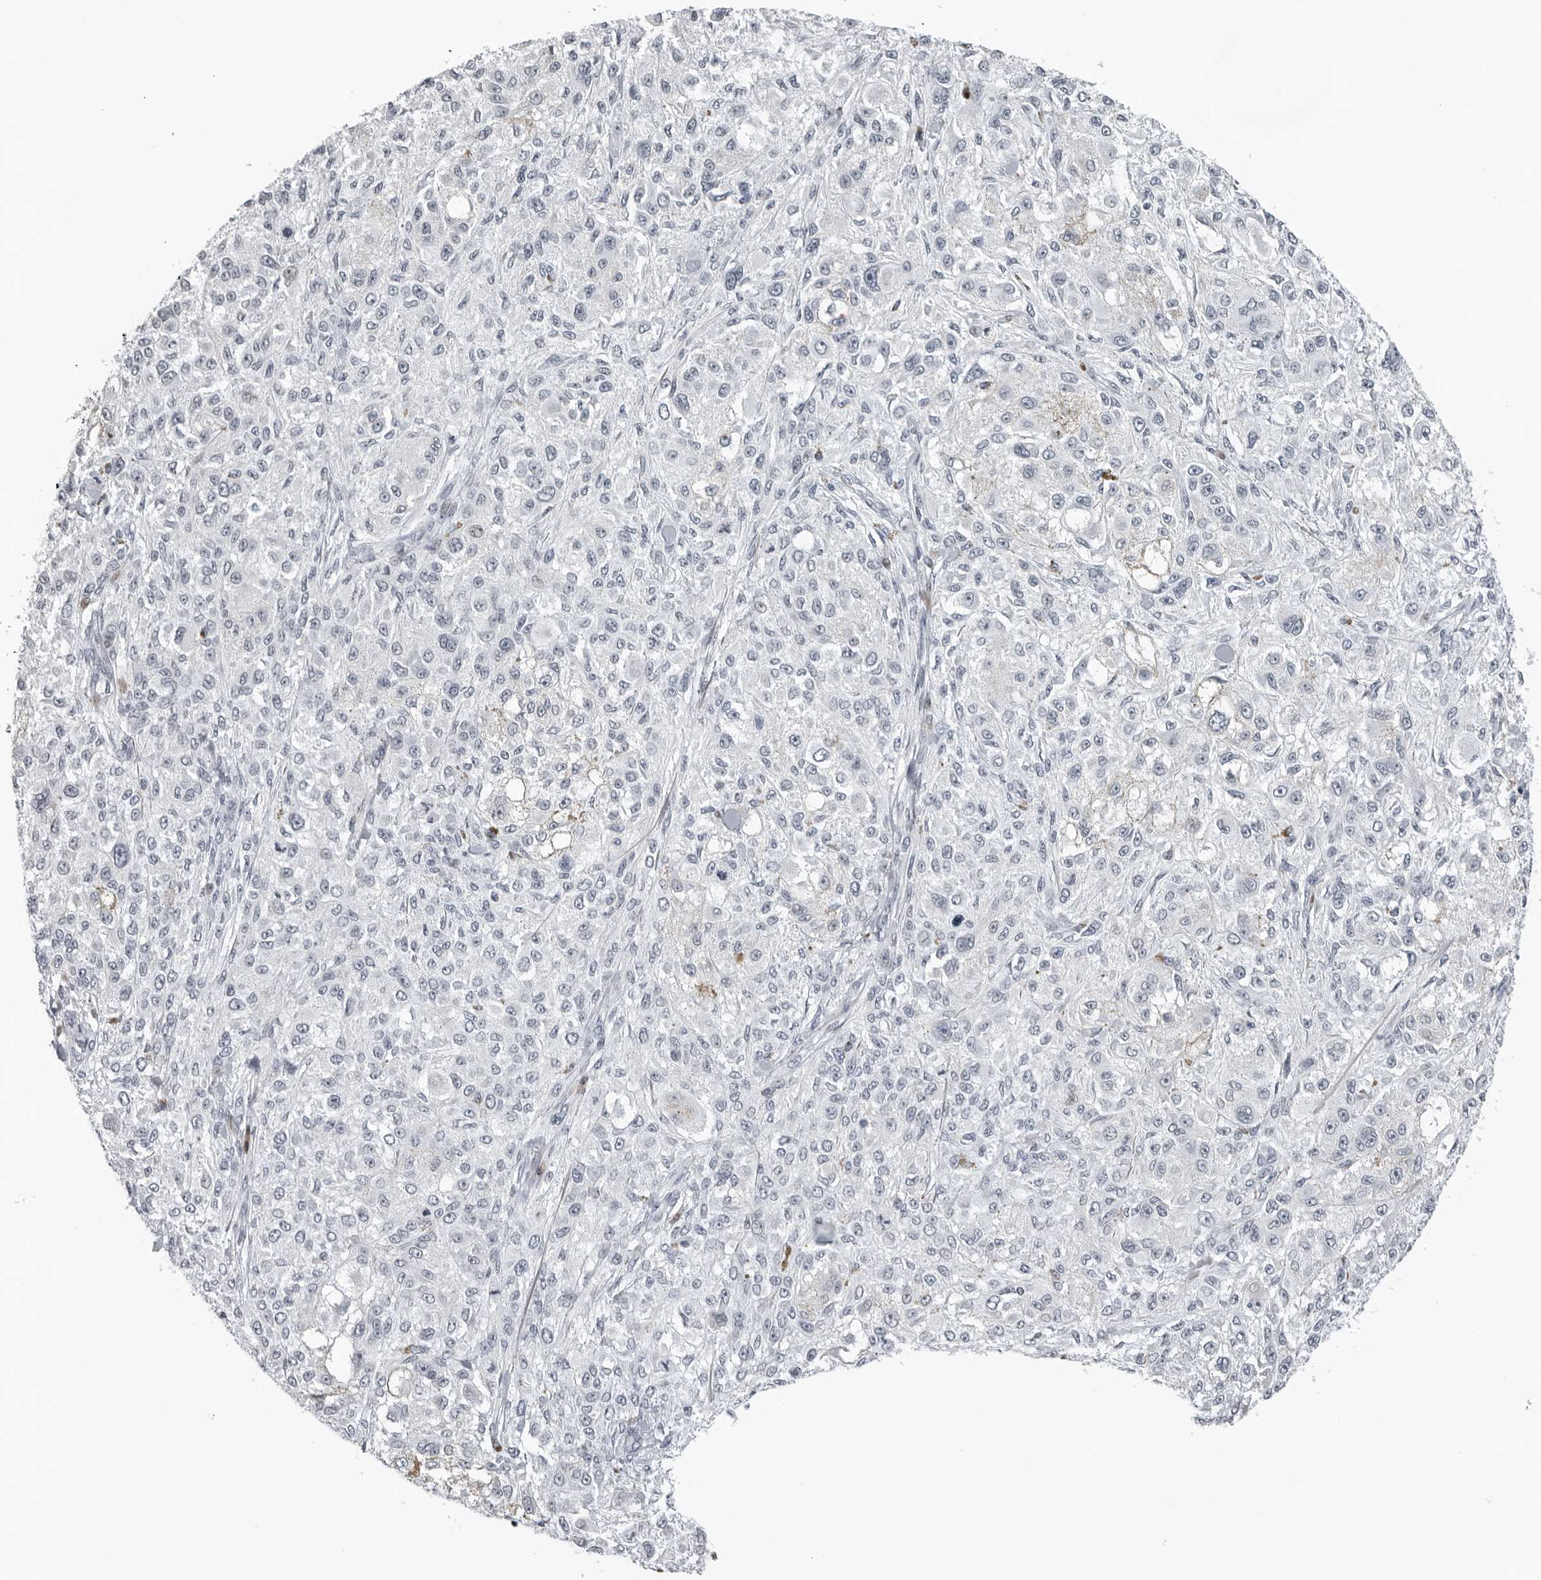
{"staining": {"intensity": "negative", "quantity": "none", "location": "none"}, "tissue": "melanoma", "cell_type": "Tumor cells", "image_type": "cancer", "snomed": [{"axis": "morphology", "description": "Necrosis, NOS"}, {"axis": "morphology", "description": "Malignant melanoma, NOS"}, {"axis": "topography", "description": "Skin"}], "caption": "Micrograph shows no significant protein staining in tumor cells of malignant melanoma.", "gene": "PPP1R42", "patient": {"sex": "female", "age": 87}}